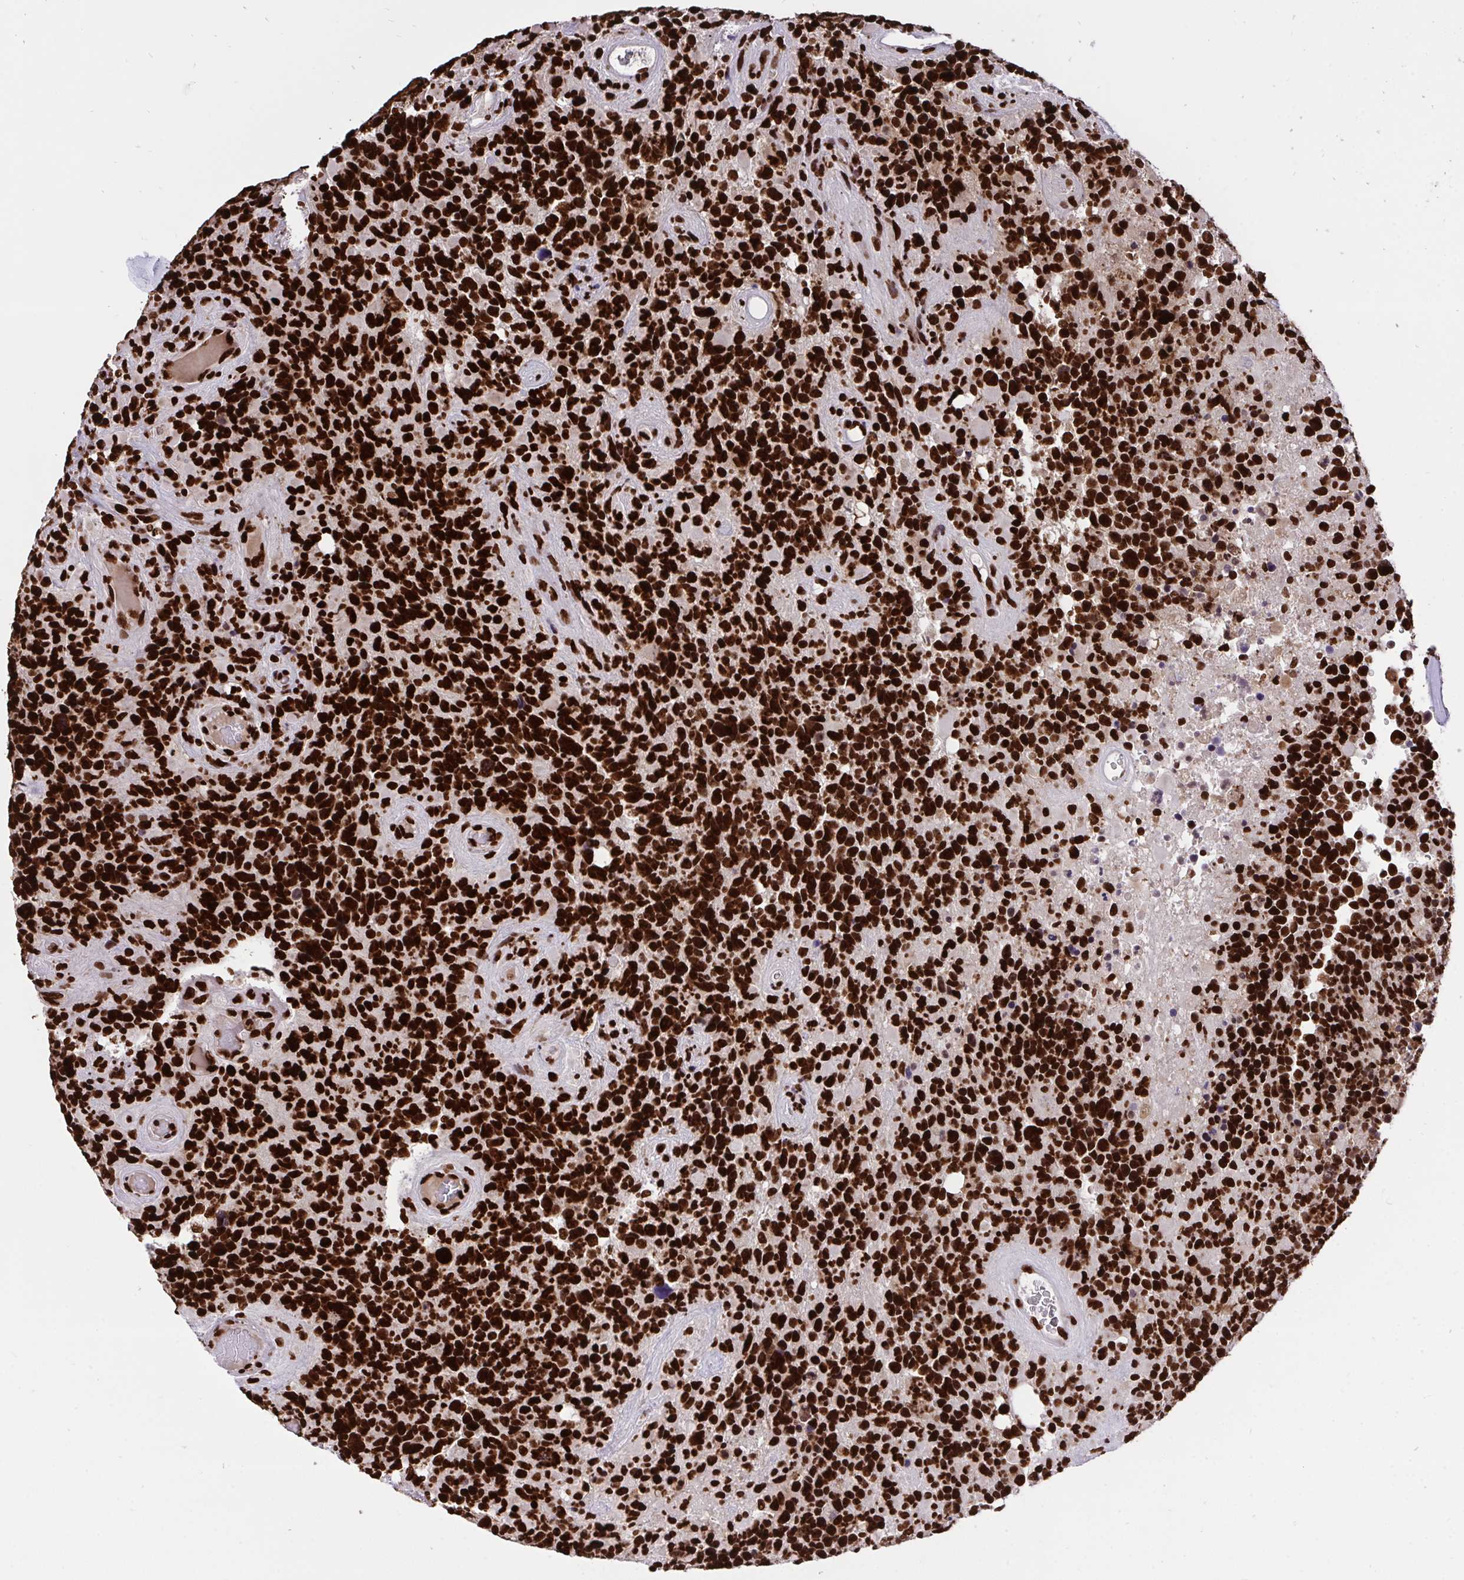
{"staining": {"intensity": "strong", "quantity": ">75%", "location": "nuclear"}, "tissue": "glioma", "cell_type": "Tumor cells", "image_type": "cancer", "snomed": [{"axis": "morphology", "description": "Glioma, malignant, High grade"}, {"axis": "topography", "description": "Brain"}], "caption": "Strong nuclear protein positivity is present in approximately >75% of tumor cells in glioma. (IHC, brightfield microscopy, high magnification).", "gene": "HNRNPL", "patient": {"sex": "female", "age": 40}}